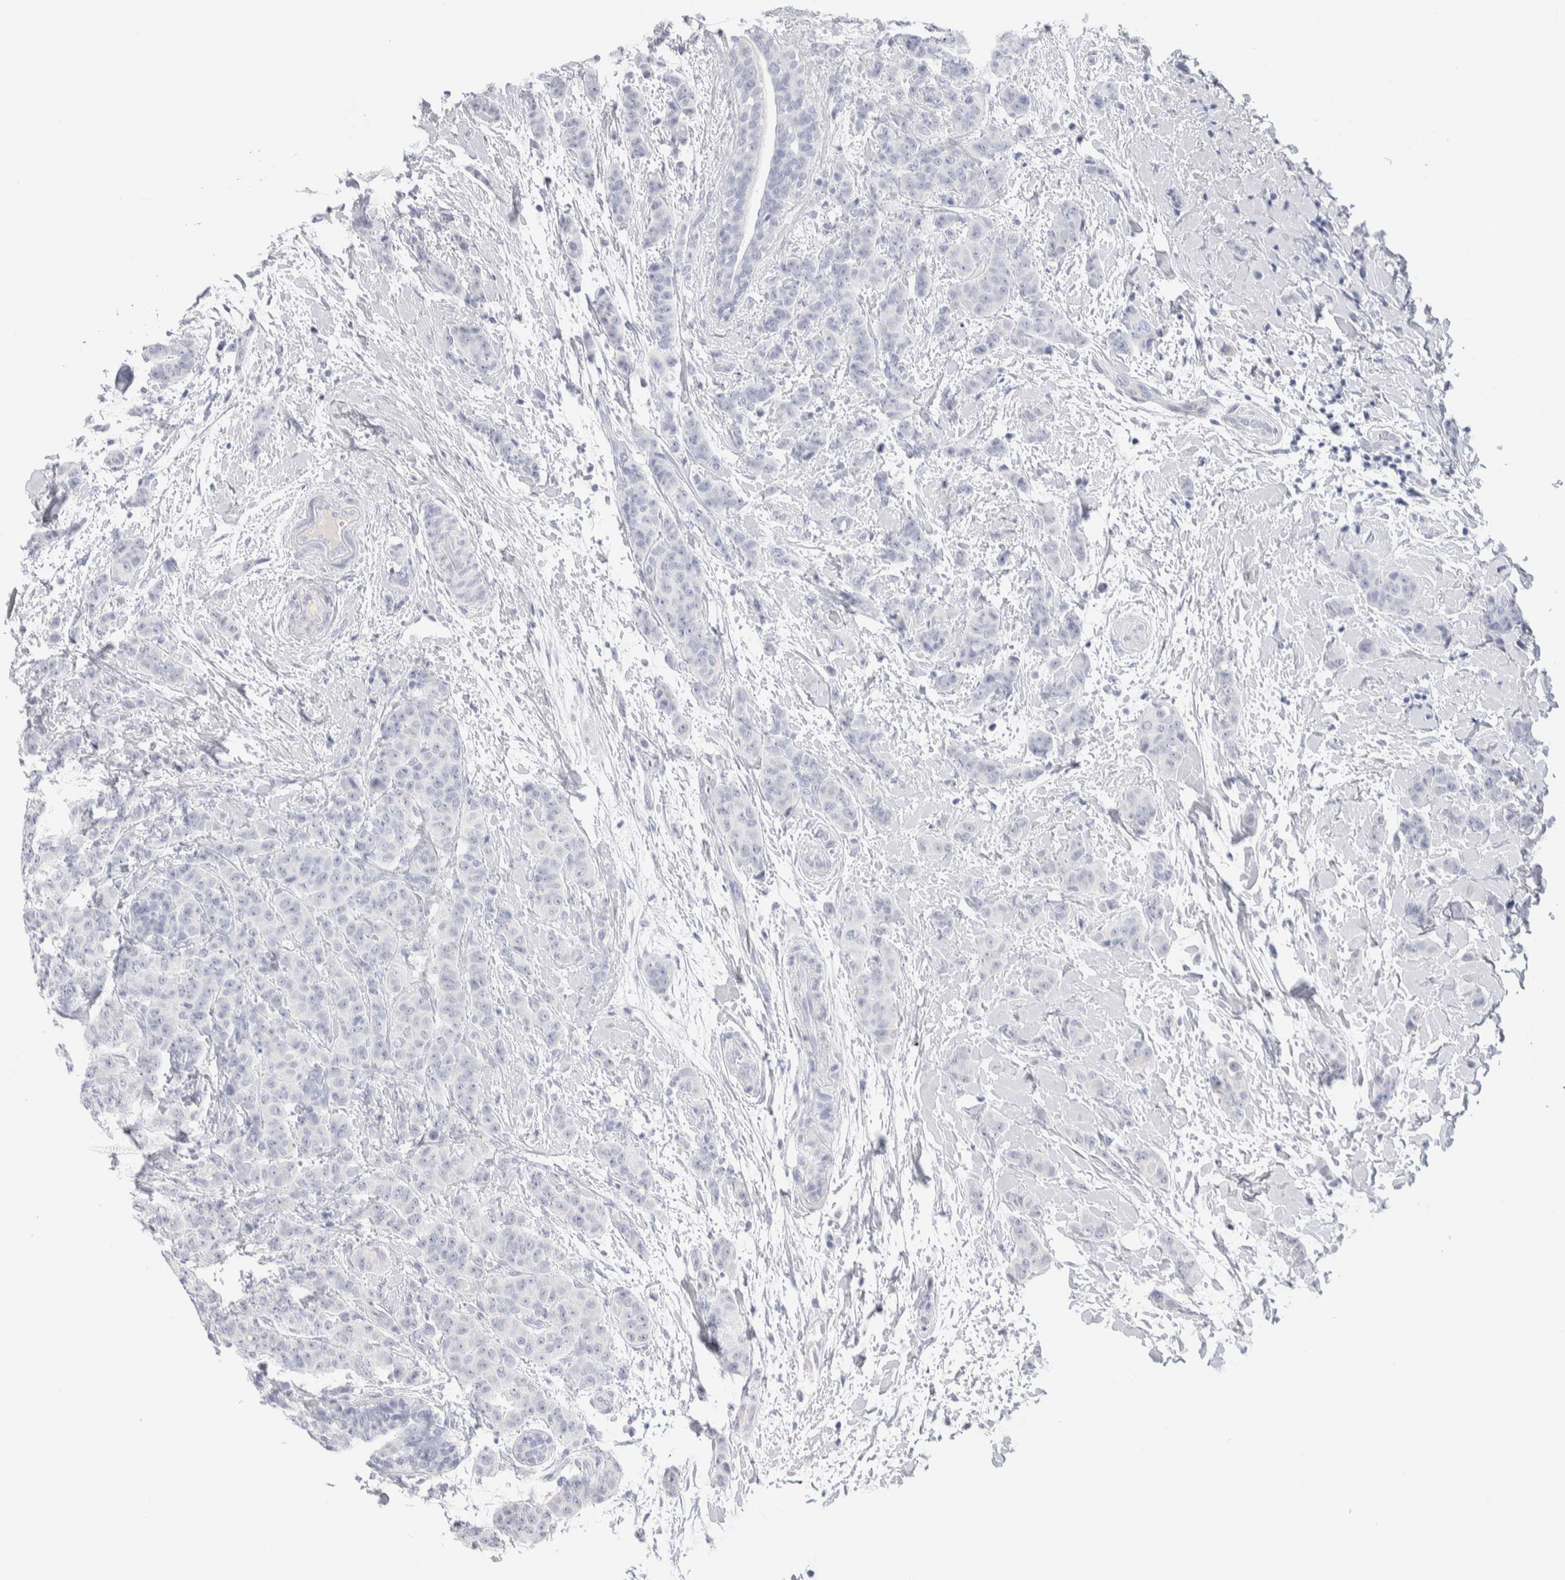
{"staining": {"intensity": "negative", "quantity": "none", "location": "none"}, "tissue": "breast cancer", "cell_type": "Tumor cells", "image_type": "cancer", "snomed": [{"axis": "morphology", "description": "Normal tissue, NOS"}, {"axis": "morphology", "description": "Duct carcinoma"}, {"axis": "topography", "description": "Breast"}], "caption": "Immunohistochemical staining of human breast cancer (intraductal carcinoma) shows no significant expression in tumor cells.", "gene": "GDA", "patient": {"sex": "female", "age": 40}}